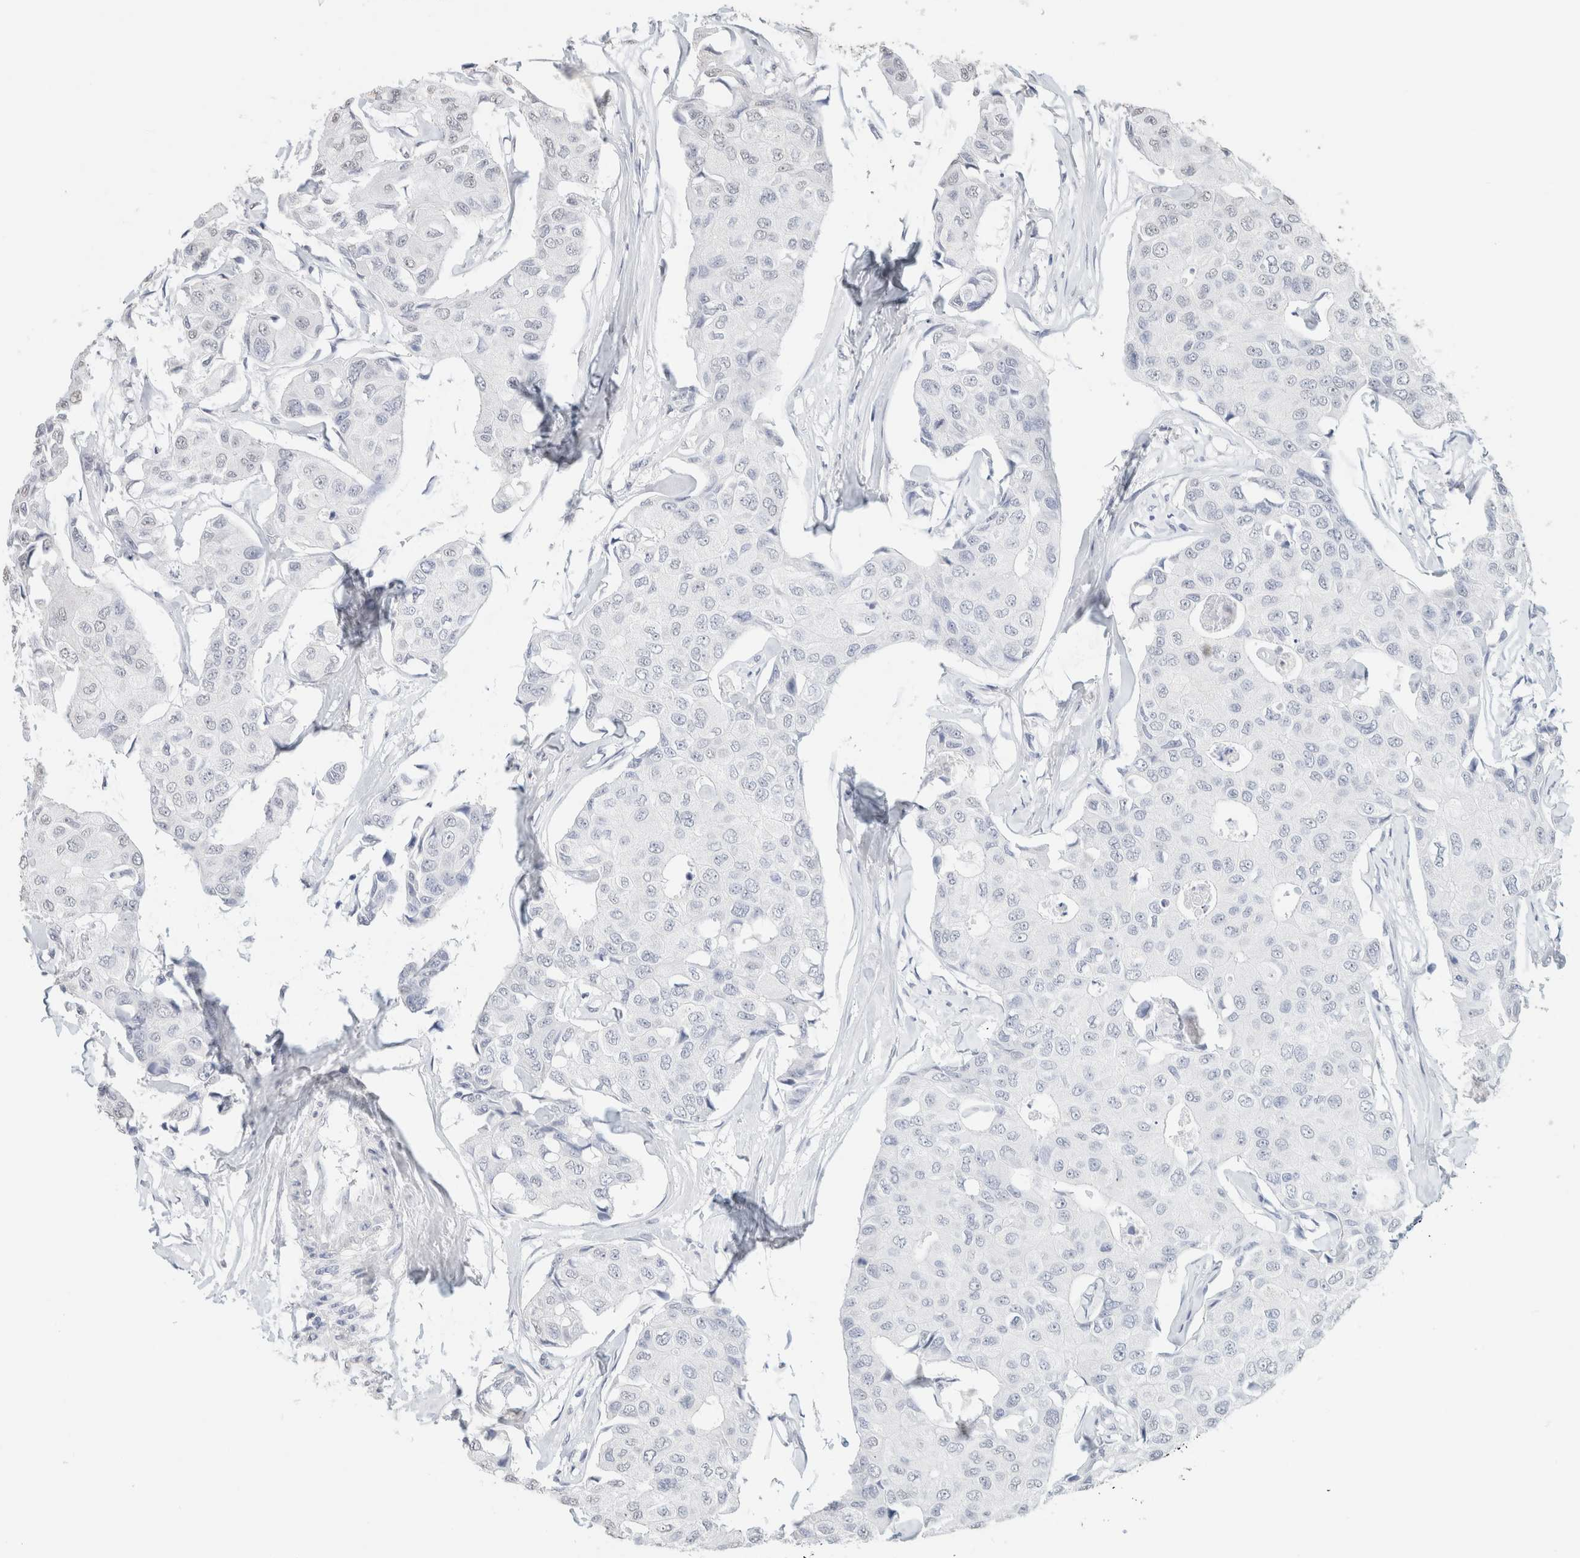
{"staining": {"intensity": "negative", "quantity": "none", "location": "none"}, "tissue": "breast cancer", "cell_type": "Tumor cells", "image_type": "cancer", "snomed": [{"axis": "morphology", "description": "Duct carcinoma"}, {"axis": "topography", "description": "Breast"}], "caption": "Breast invasive ductal carcinoma was stained to show a protein in brown. There is no significant positivity in tumor cells.", "gene": "CD80", "patient": {"sex": "female", "age": 80}}